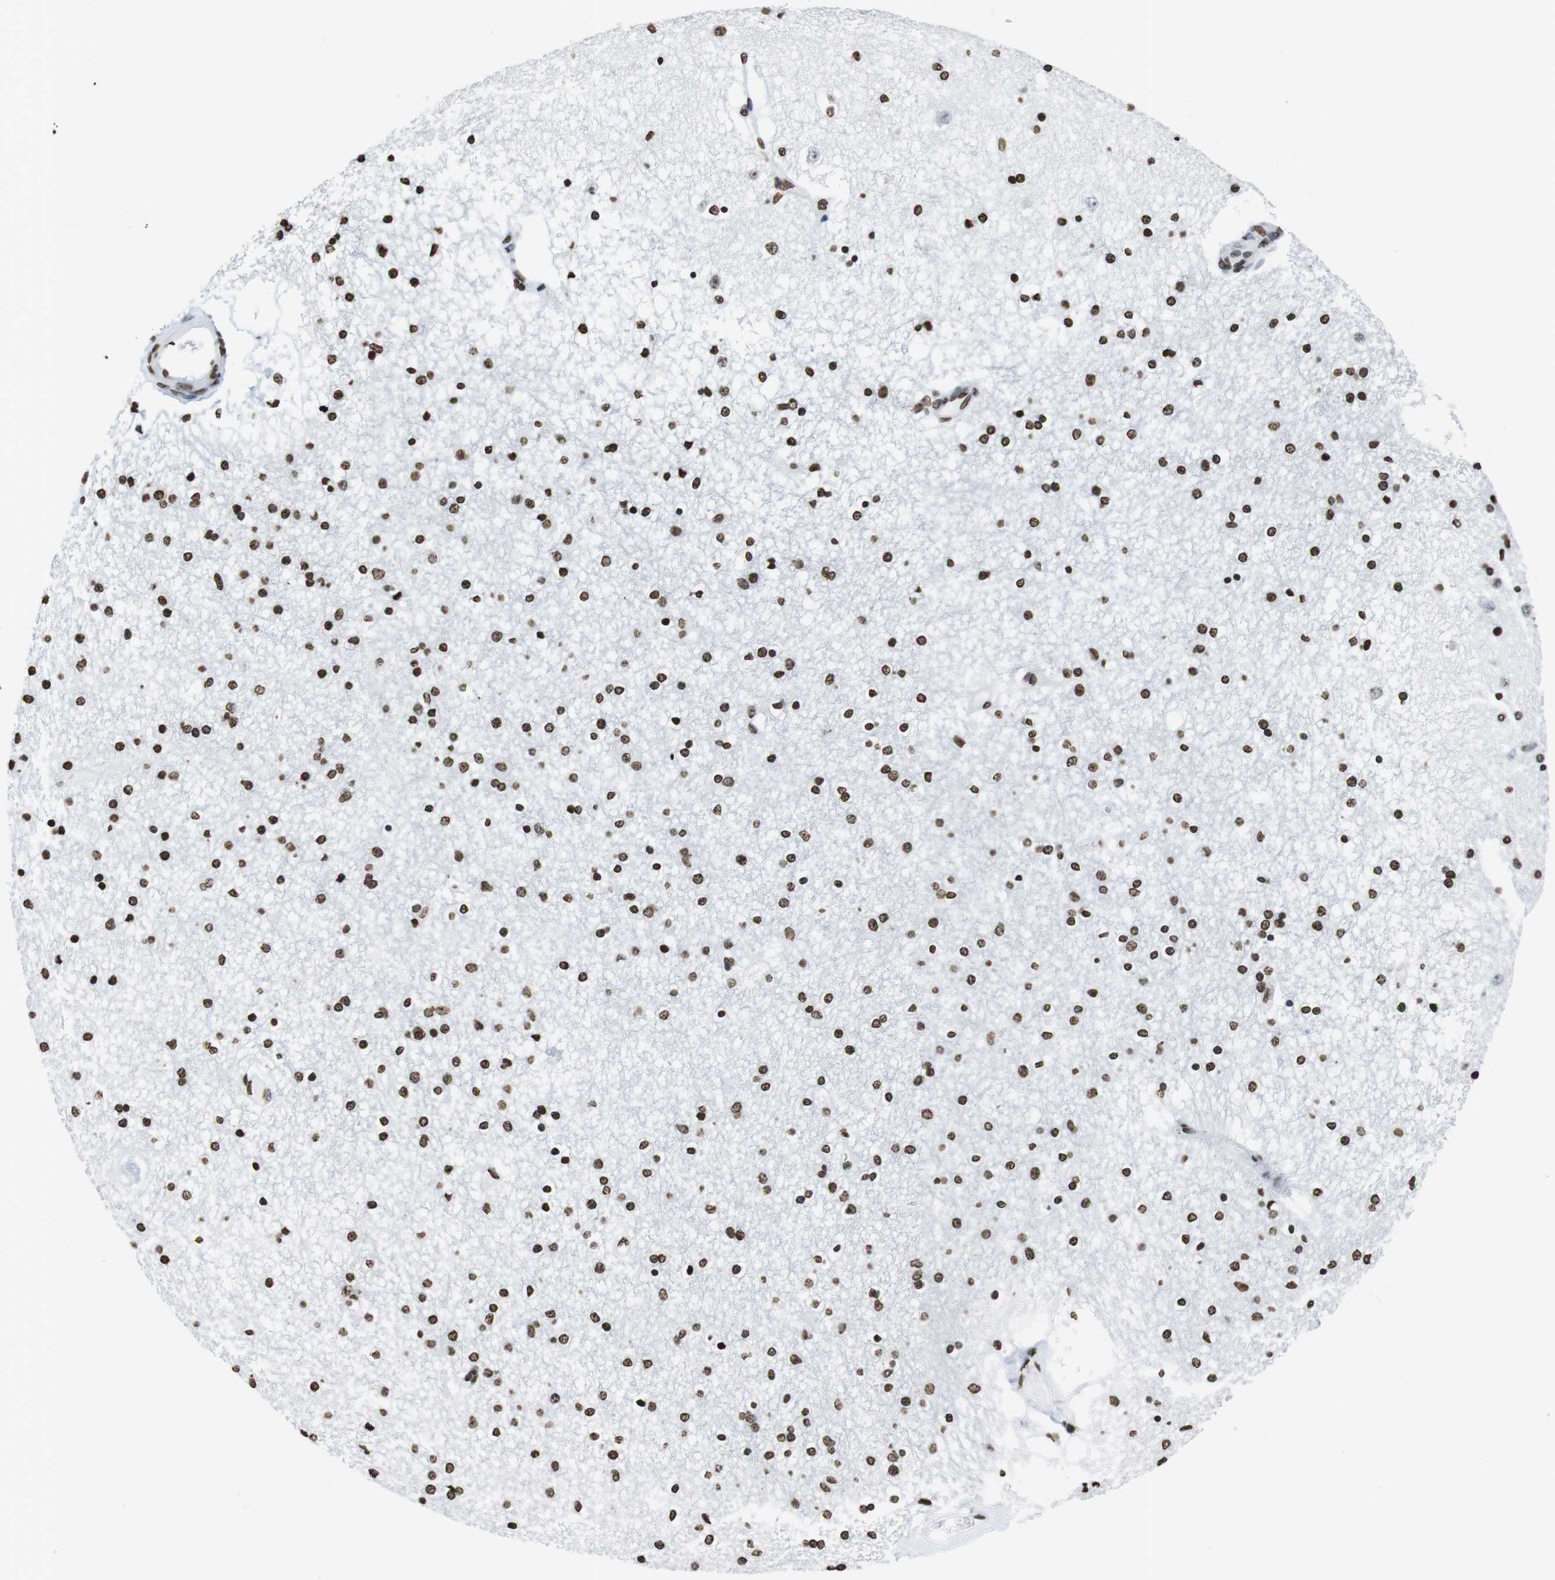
{"staining": {"intensity": "strong", "quantity": ">75%", "location": "nuclear"}, "tissue": "caudate", "cell_type": "Glial cells", "image_type": "normal", "snomed": [{"axis": "morphology", "description": "Normal tissue, NOS"}, {"axis": "topography", "description": "Lateral ventricle wall"}], "caption": "Caudate stained with a brown dye displays strong nuclear positive staining in approximately >75% of glial cells.", "gene": "BSX", "patient": {"sex": "female", "age": 54}}